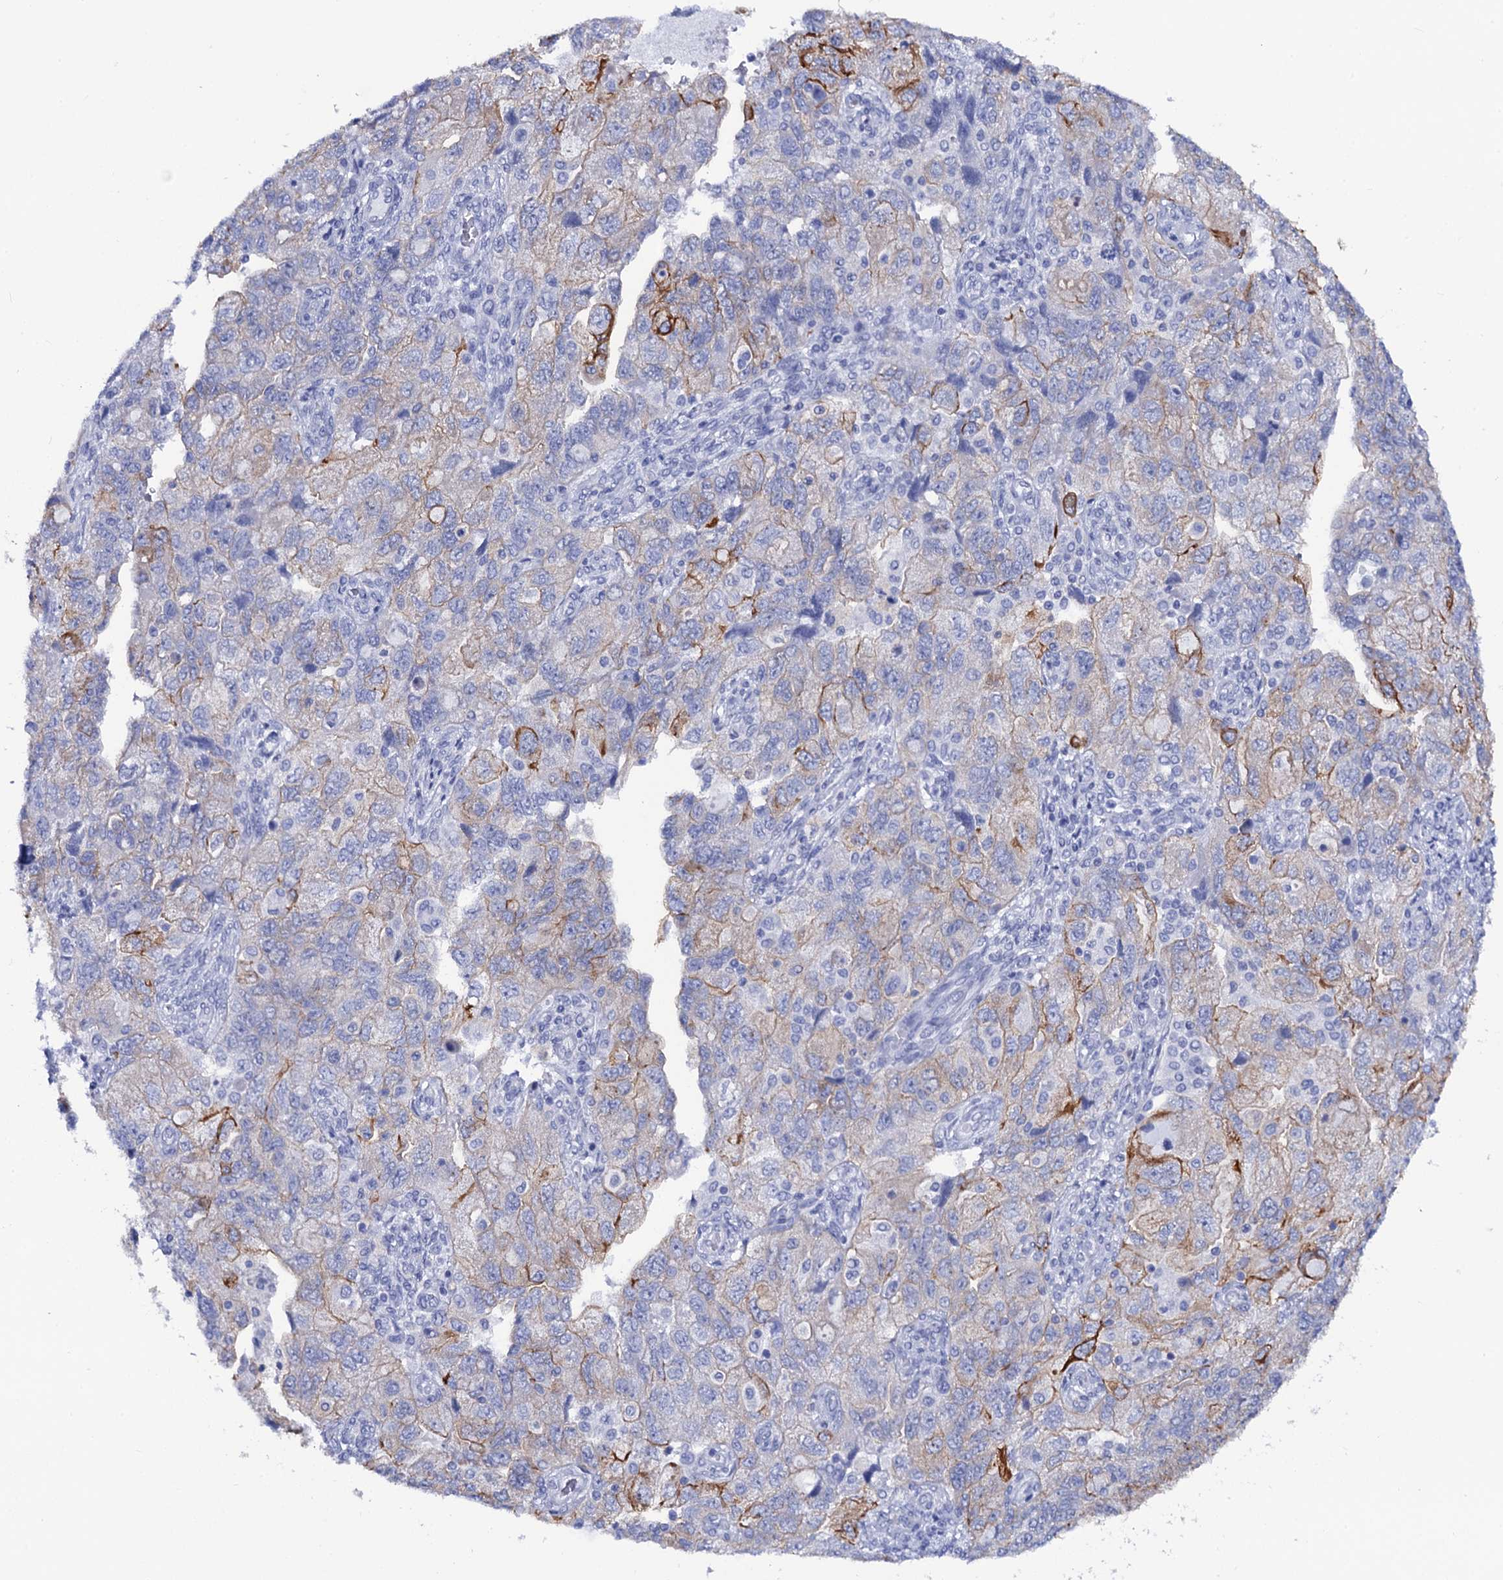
{"staining": {"intensity": "moderate", "quantity": "<25%", "location": "cytoplasmic/membranous"}, "tissue": "ovarian cancer", "cell_type": "Tumor cells", "image_type": "cancer", "snomed": [{"axis": "morphology", "description": "Carcinoma, NOS"}, {"axis": "morphology", "description": "Cystadenocarcinoma, serous, NOS"}, {"axis": "topography", "description": "Ovary"}], "caption": "Ovarian cancer (serous cystadenocarcinoma) stained with a brown dye displays moderate cytoplasmic/membranous positive positivity in about <25% of tumor cells.", "gene": "RAB3IP", "patient": {"sex": "female", "age": 69}}